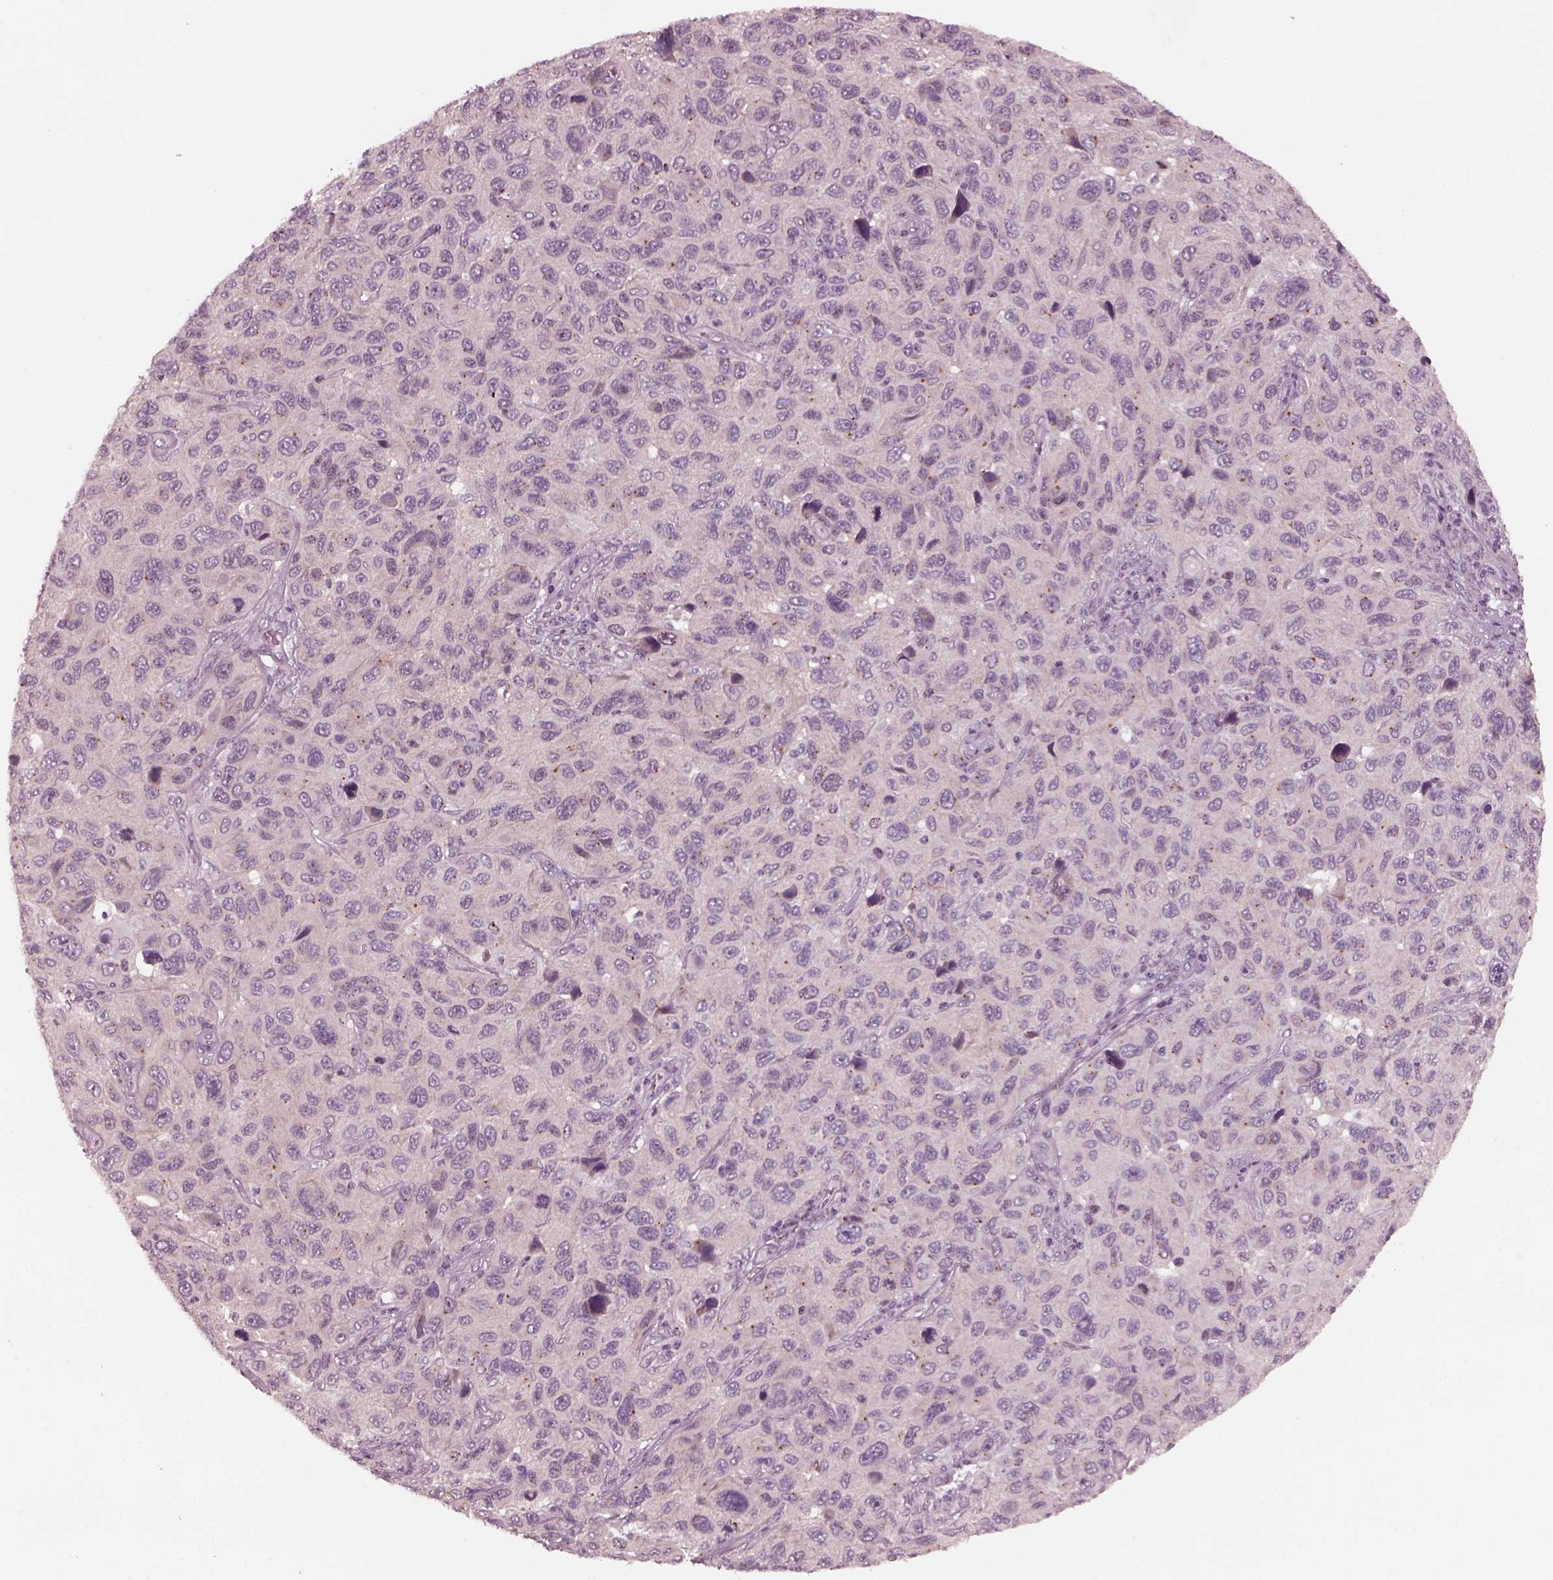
{"staining": {"intensity": "weak", "quantity": "<25%", "location": "cytoplasmic/membranous"}, "tissue": "melanoma", "cell_type": "Tumor cells", "image_type": "cancer", "snomed": [{"axis": "morphology", "description": "Malignant melanoma, NOS"}, {"axis": "topography", "description": "Skin"}], "caption": "Immunohistochemistry (IHC) of malignant melanoma displays no expression in tumor cells. (DAB (3,3'-diaminobenzidine) immunohistochemistry visualized using brightfield microscopy, high magnification).", "gene": "SAXO1", "patient": {"sex": "male", "age": 53}}